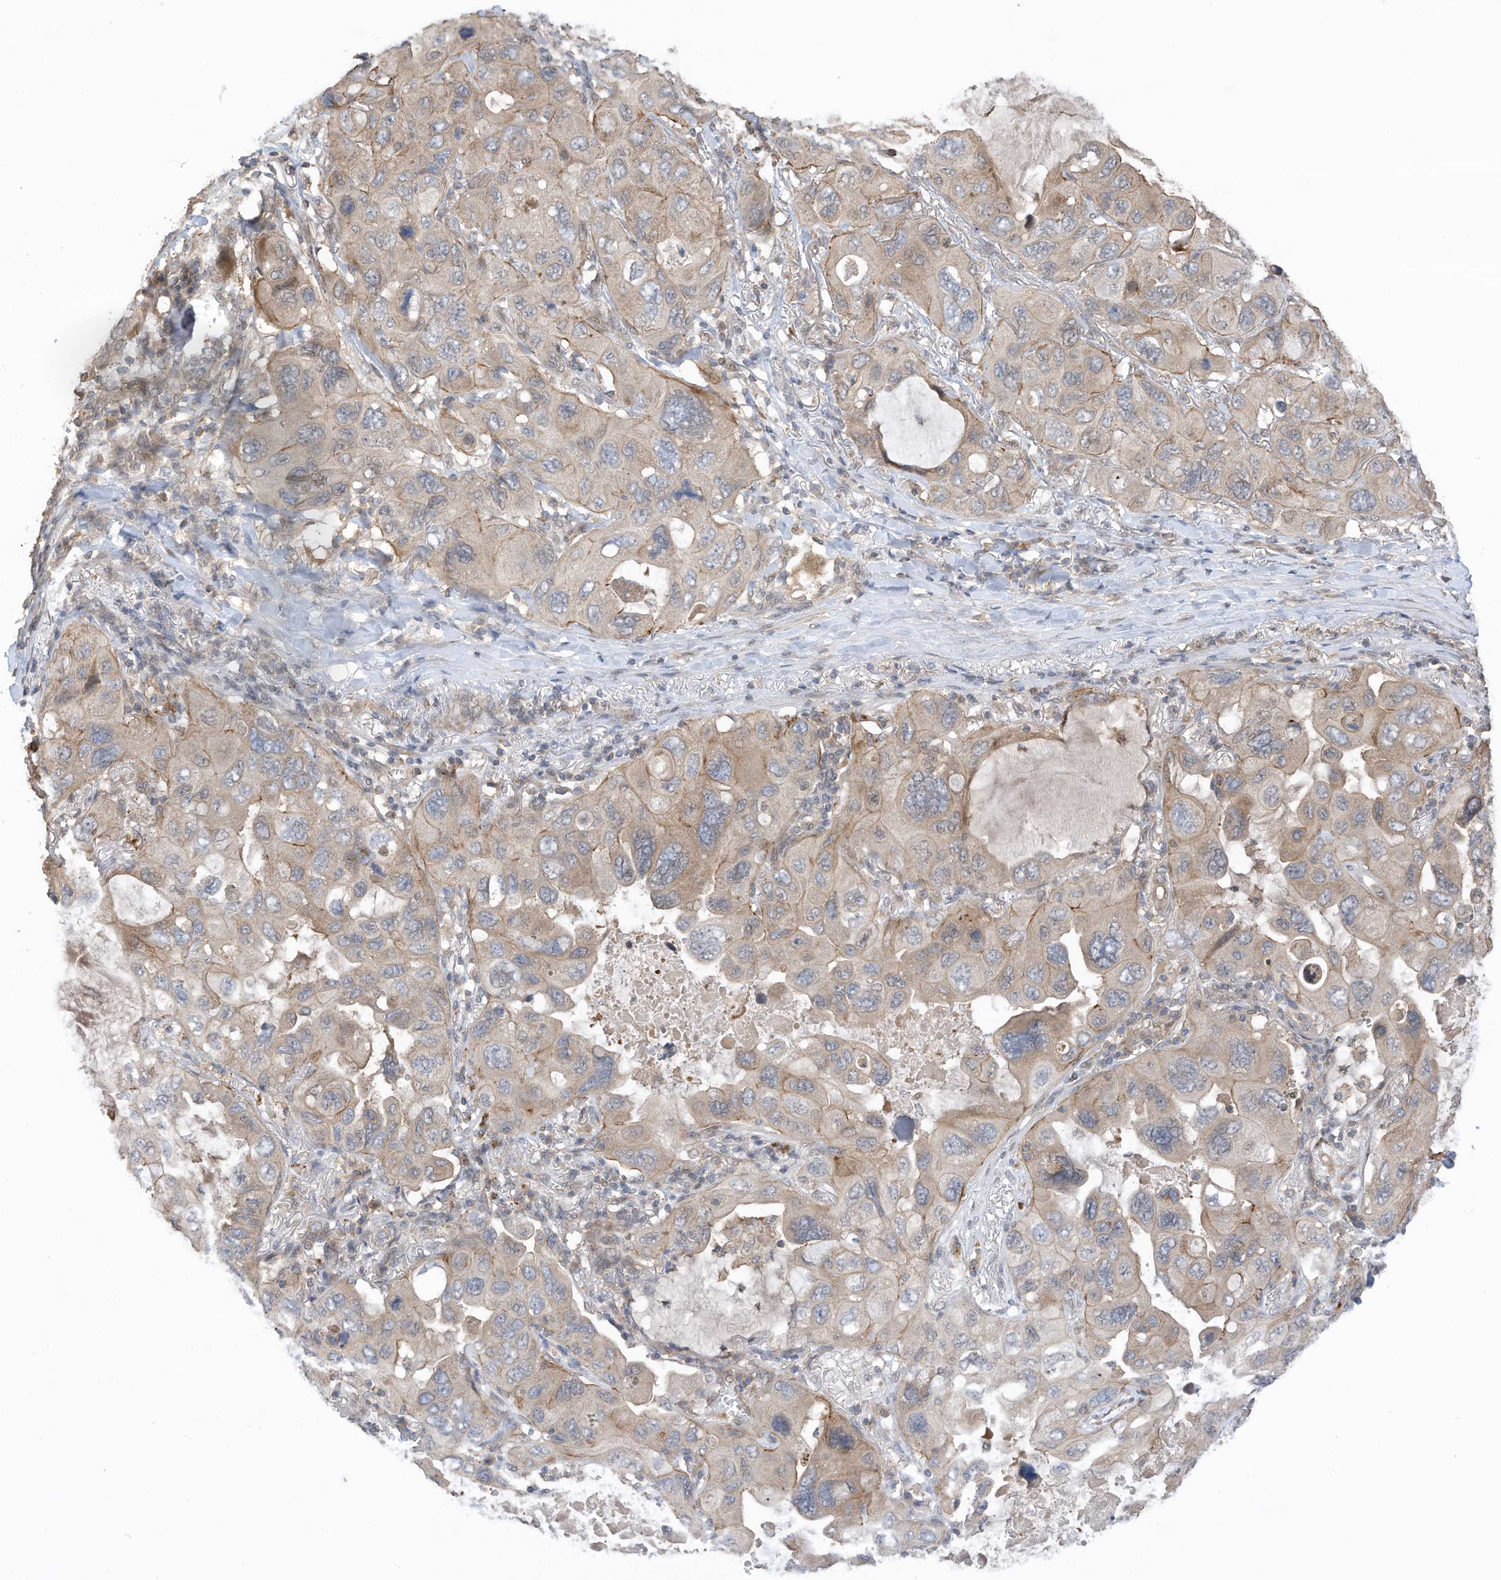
{"staining": {"intensity": "weak", "quantity": ">75%", "location": "cytoplasmic/membranous"}, "tissue": "lung cancer", "cell_type": "Tumor cells", "image_type": "cancer", "snomed": [{"axis": "morphology", "description": "Squamous cell carcinoma, NOS"}, {"axis": "topography", "description": "Lung"}], "caption": "Weak cytoplasmic/membranous positivity is appreciated in approximately >75% of tumor cells in lung squamous cell carcinoma. Ihc stains the protein in brown and the nuclei are stained blue.", "gene": "REC8", "patient": {"sex": "female", "age": 73}}